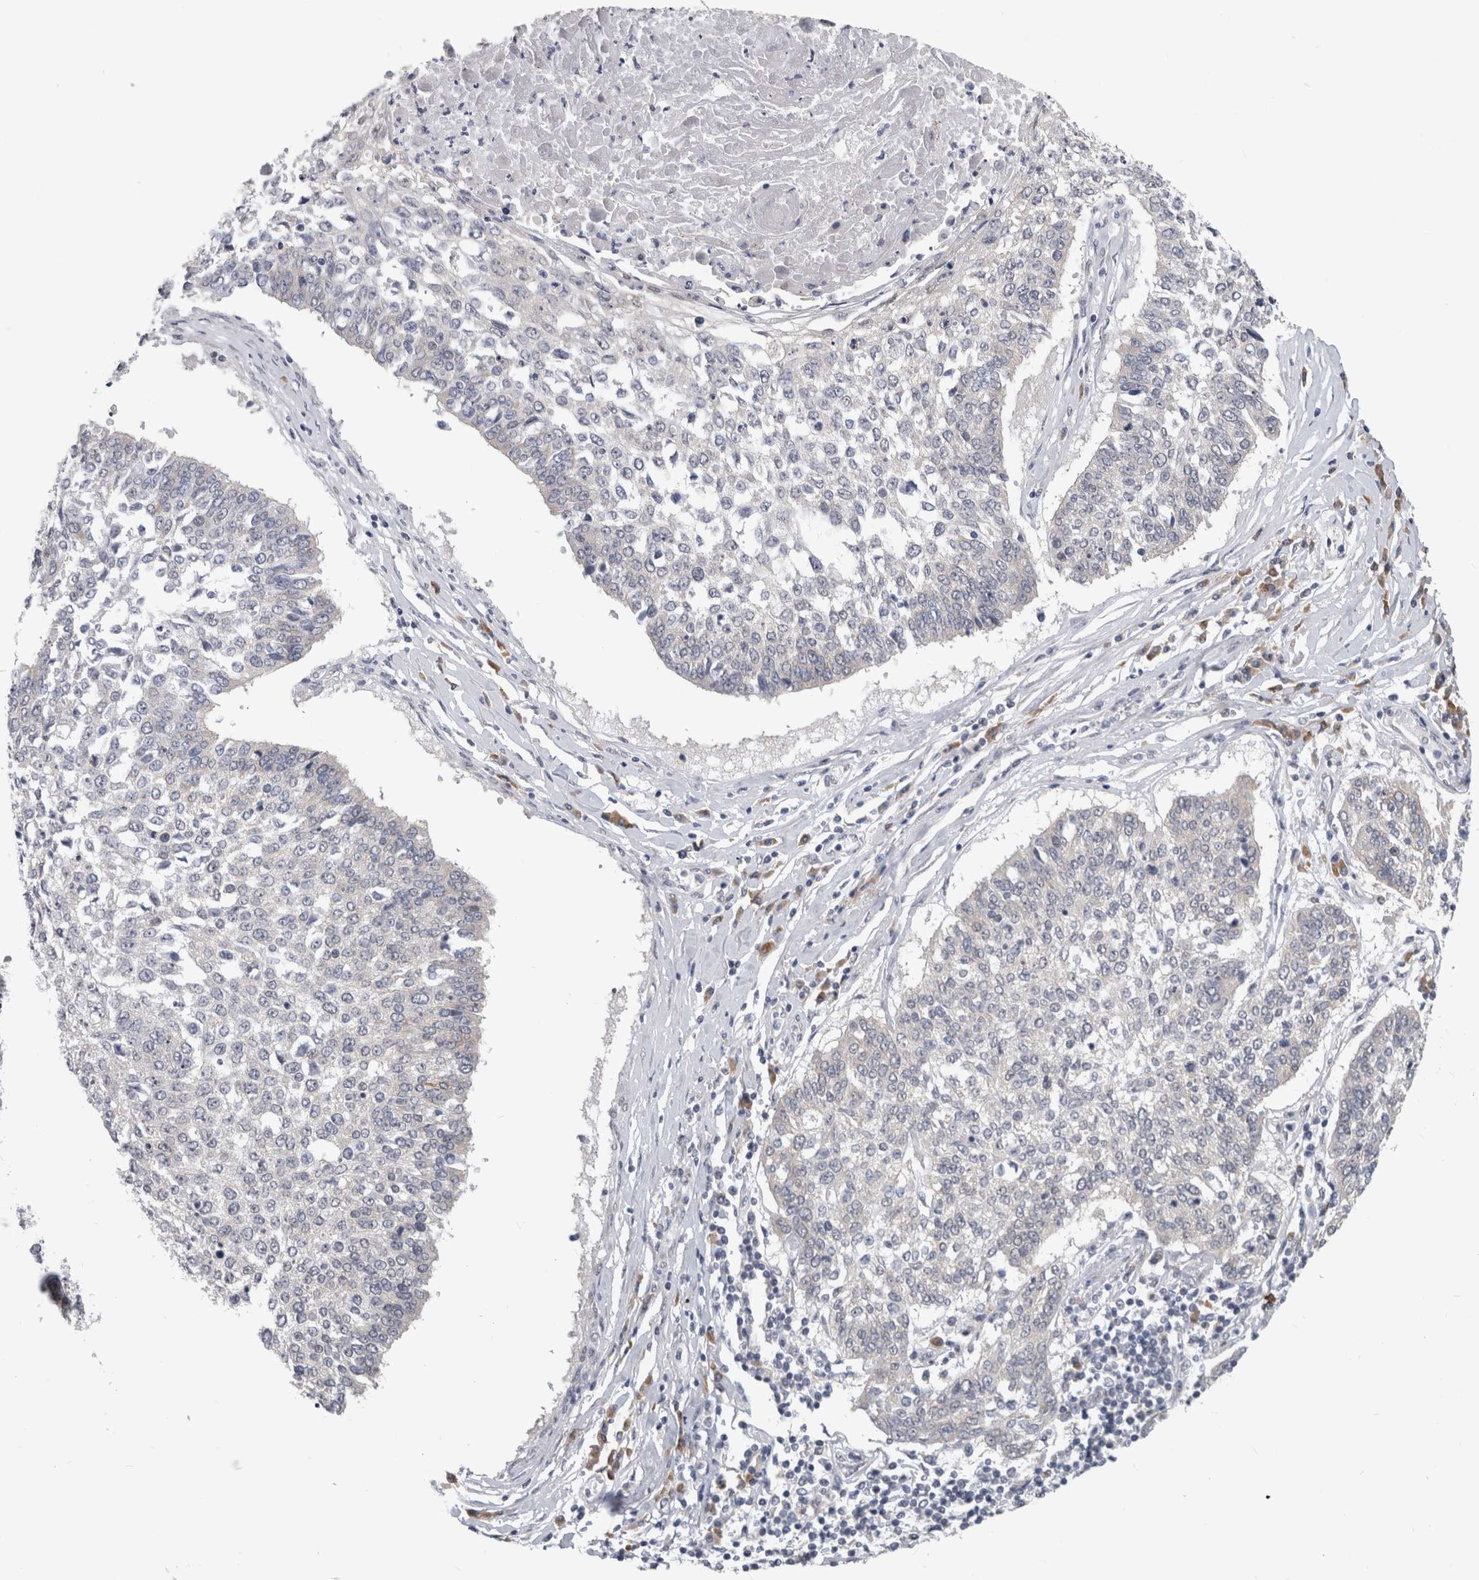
{"staining": {"intensity": "negative", "quantity": "none", "location": "none"}, "tissue": "lung cancer", "cell_type": "Tumor cells", "image_type": "cancer", "snomed": [{"axis": "morphology", "description": "Normal tissue, NOS"}, {"axis": "morphology", "description": "Squamous cell carcinoma, NOS"}, {"axis": "topography", "description": "Cartilage tissue"}, {"axis": "topography", "description": "Bronchus"}, {"axis": "topography", "description": "Lung"}, {"axis": "topography", "description": "Peripheral nerve tissue"}], "caption": "Tumor cells show no significant protein staining in squamous cell carcinoma (lung).", "gene": "TMEM242", "patient": {"sex": "female", "age": 49}}